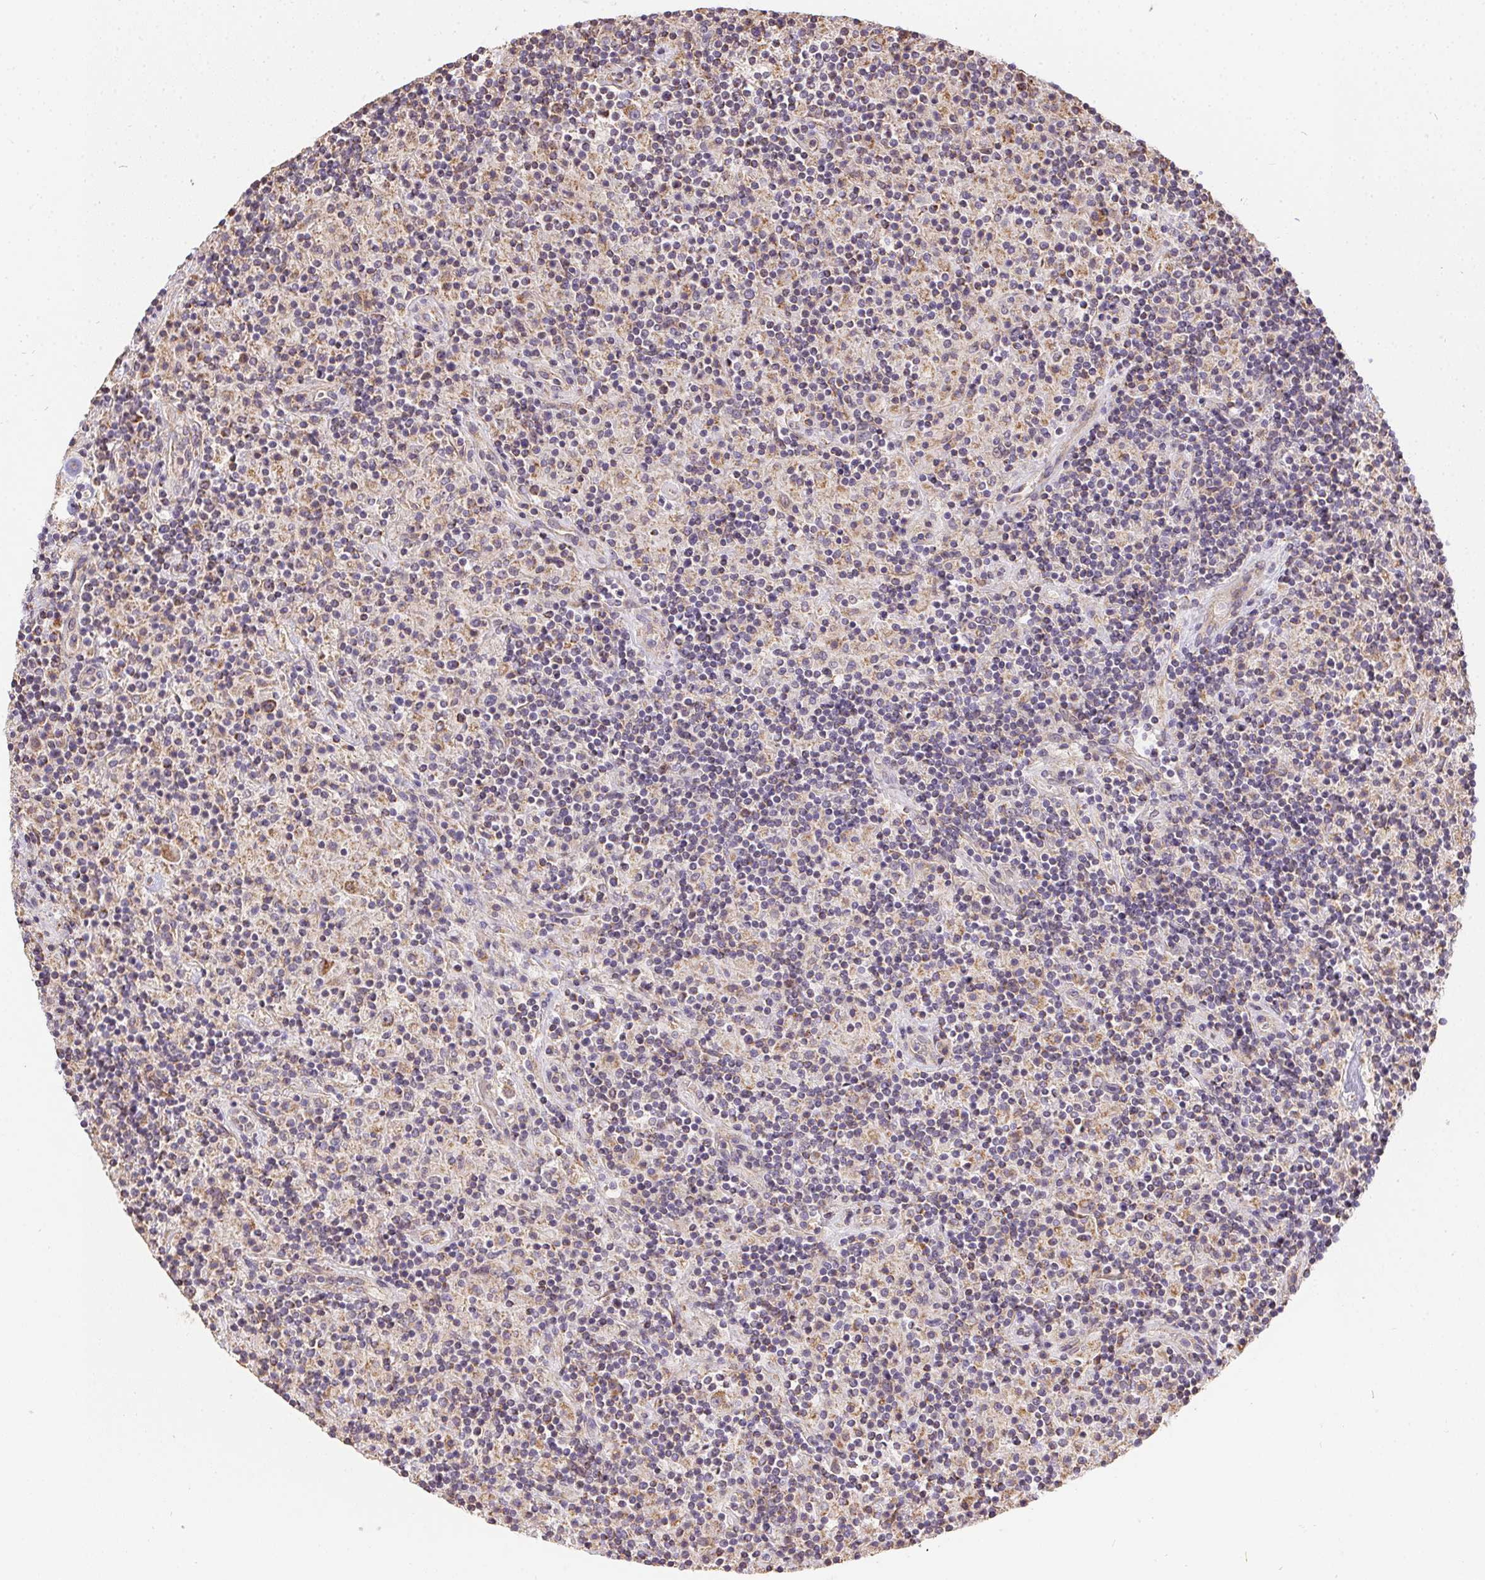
{"staining": {"intensity": "weak", "quantity": "25%-75%", "location": "cytoplasmic/membranous"}, "tissue": "lymphoma", "cell_type": "Tumor cells", "image_type": "cancer", "snomed": [{"axis": "morphology", "description": "Hodgkin's disease, NOS"}, {"axis": "topography", "description": "Lymph node"}], "caption": "Tumor cells demonstrate weak cytoplasmic/membranous positivity in approximately 25%-75% of cells in lymphoma.", "gene": "REV3L", "patient": {"sex": "male", "age": 70}}